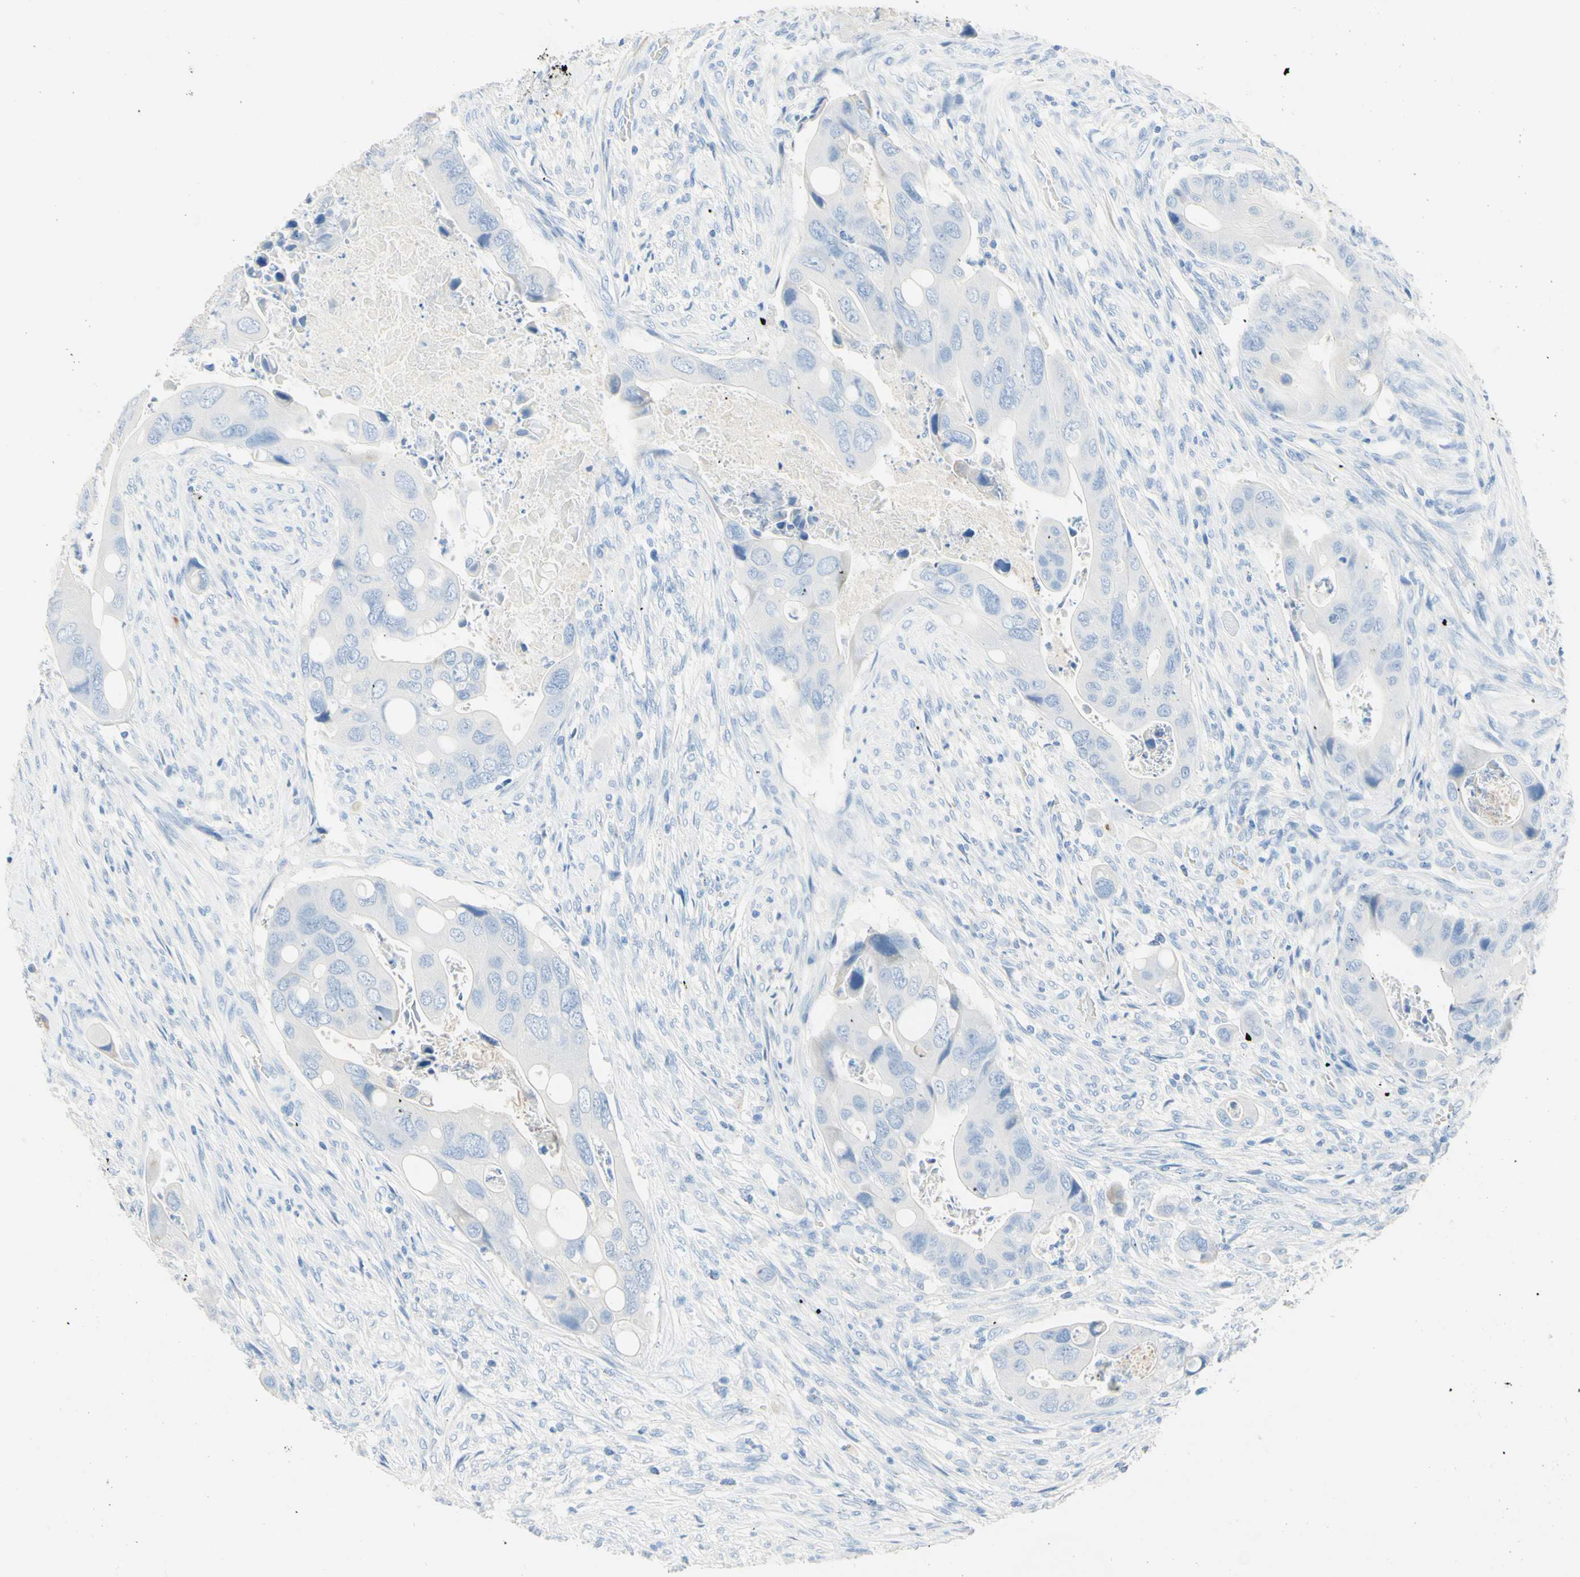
{"staining": {"intensity": "negative", "quantity": "none", "location": "none"}, "tissue": "colorectal cancer", "cell_type": "Tumor cells", "image_type": "cancer", "snomed": [{"axis": "morphology", "description": "Adenocarcinoma, NOS"}, {"axis": "topography", "description": "Rectum"}], "caption": "DAB immunohistochemical staining of human adenocarcinoma (colorectal) reveals no significant staining in tumor cells.", "gene": "IL6ST", "patient": {"sex": "female", "age": 57}}